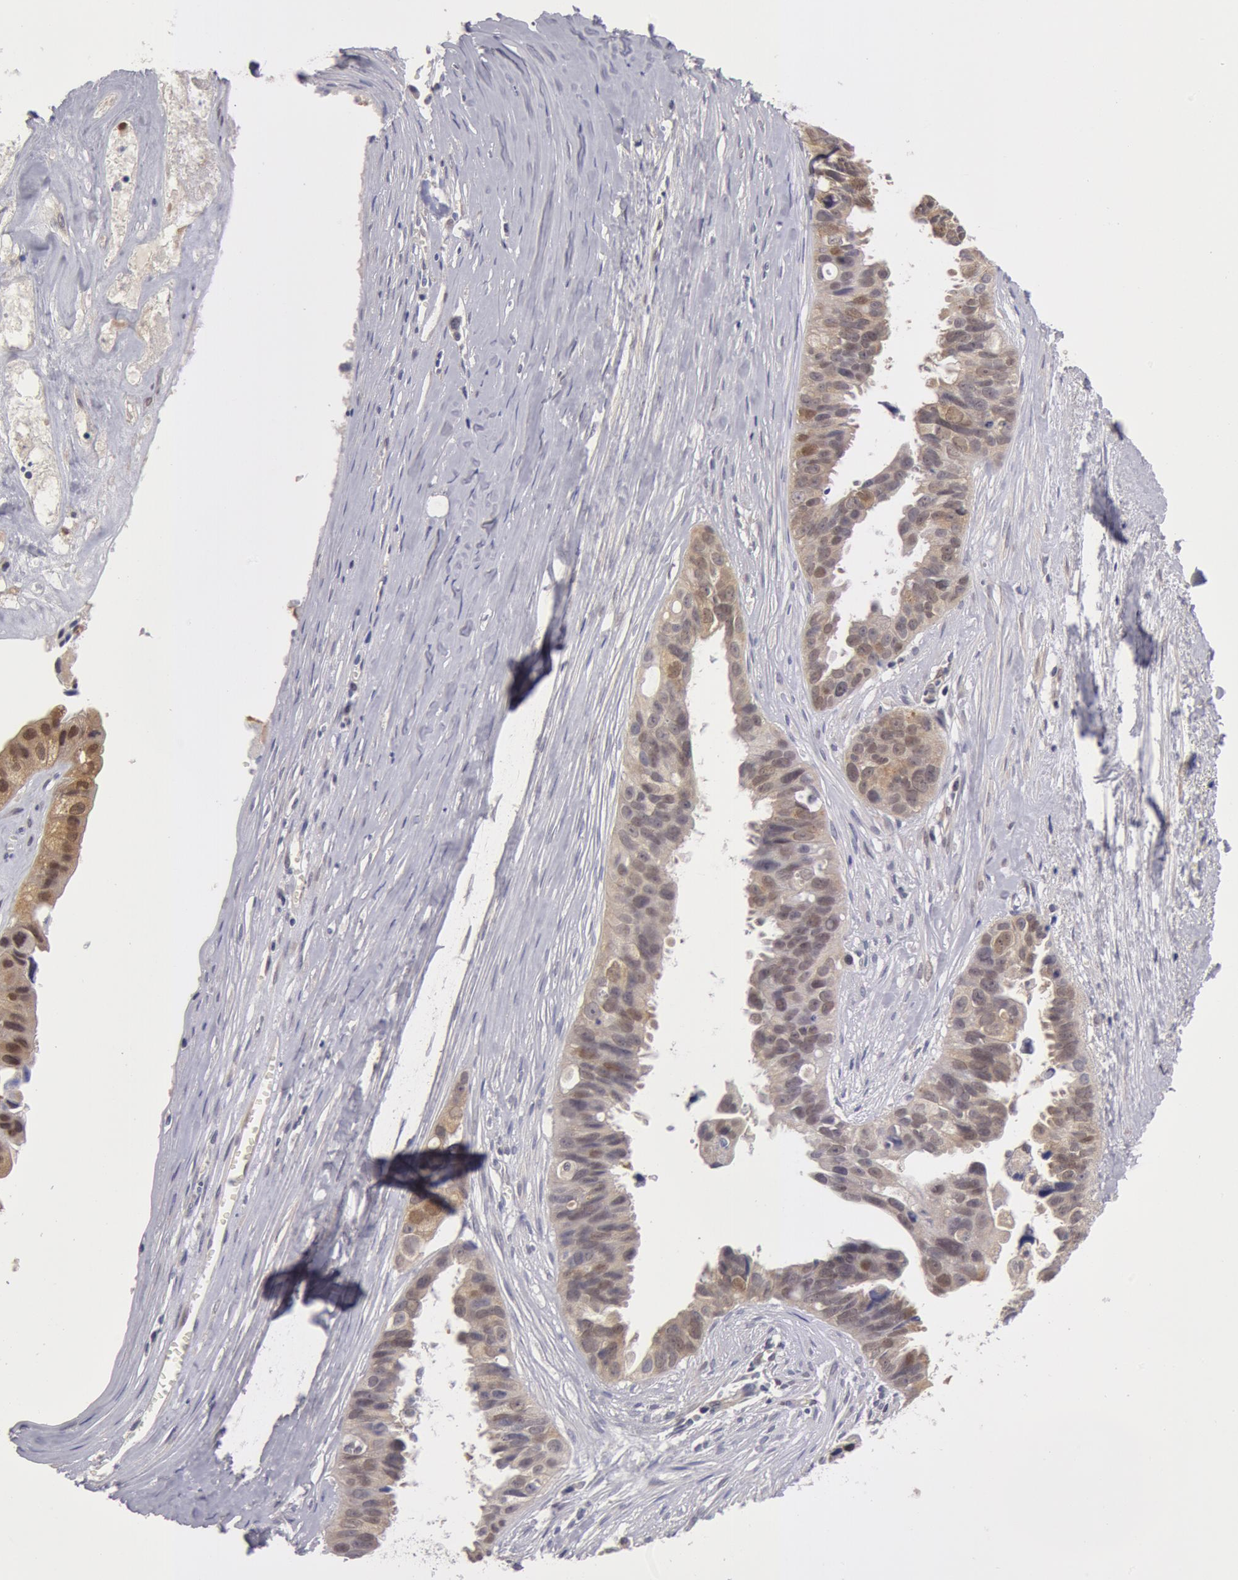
{"staining": {"intensity": "weak", "quantity": "<25%", "location": "nuclear"}, "tissue": "ovarian cancer", "cell_type": "Tumor cells", "image_type": "cancer", "snomed": [{"axis": "morphology", "description": "Carcinoma, endometroid"}, {"axis": "topography", "description": "Ovary"}], "caption": "Tumor cells are negative for brown protein staining in ovarian cancer (endometroid carcinoma).", "gene": "TXNRD1", "patient": {"sex": "female", "age": 85}}